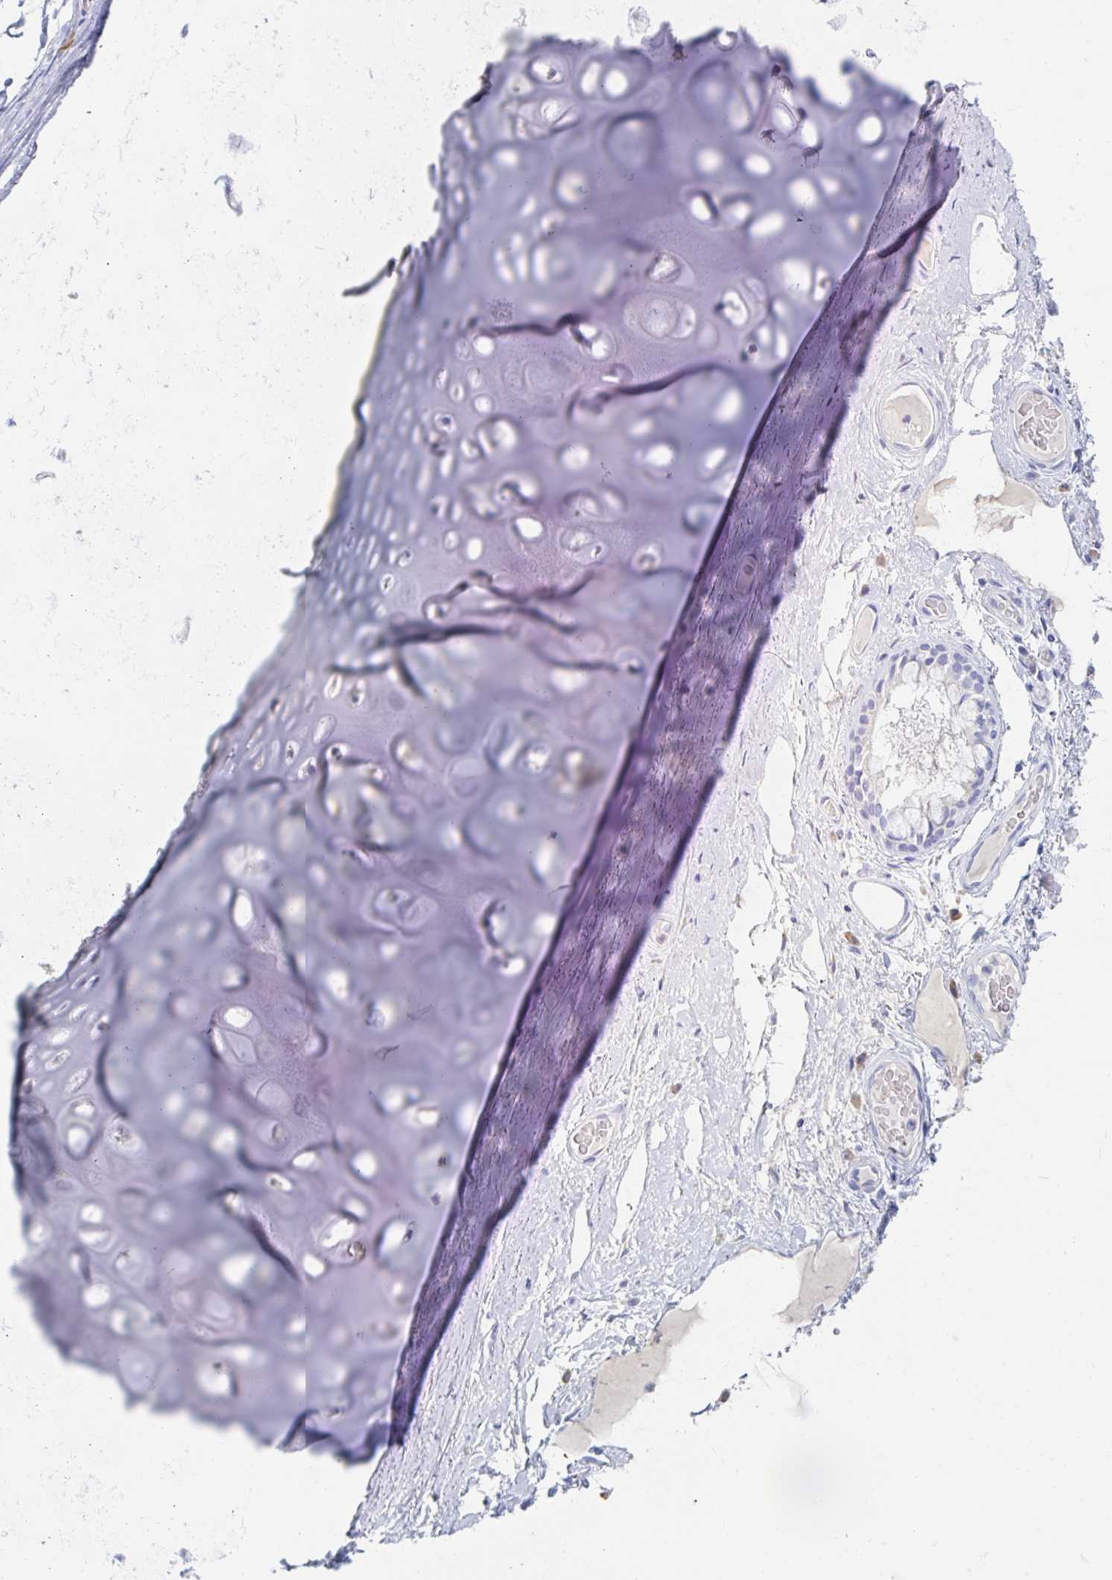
{"staining": {"intensity": "negative", "quantity": "none", "location": "none"}, "tissue": "adipose tissue", "cell_type": "Adipocytes", "image_type": "normal", "snomed": [{"axis": "morphology", "description": "Normal tissue, NOS"}, {"axis": "topography", "description": "Cartilage tissue"}, {"axis": "topography", "description": "Bronchus"}], "caption": "Immunohistochemistry (IHC) histopathology image of unremarkable adipose tissue stained for a protein (brown), which displays no staining in adipocytes. (DAB (3,3'-diaminobenzidine) immunohistochemistry (IHC) visualized using brightfield microscopy, high magnification).", "gene": "MYLK2", "patient": {"sex": "male", "age": 64}}